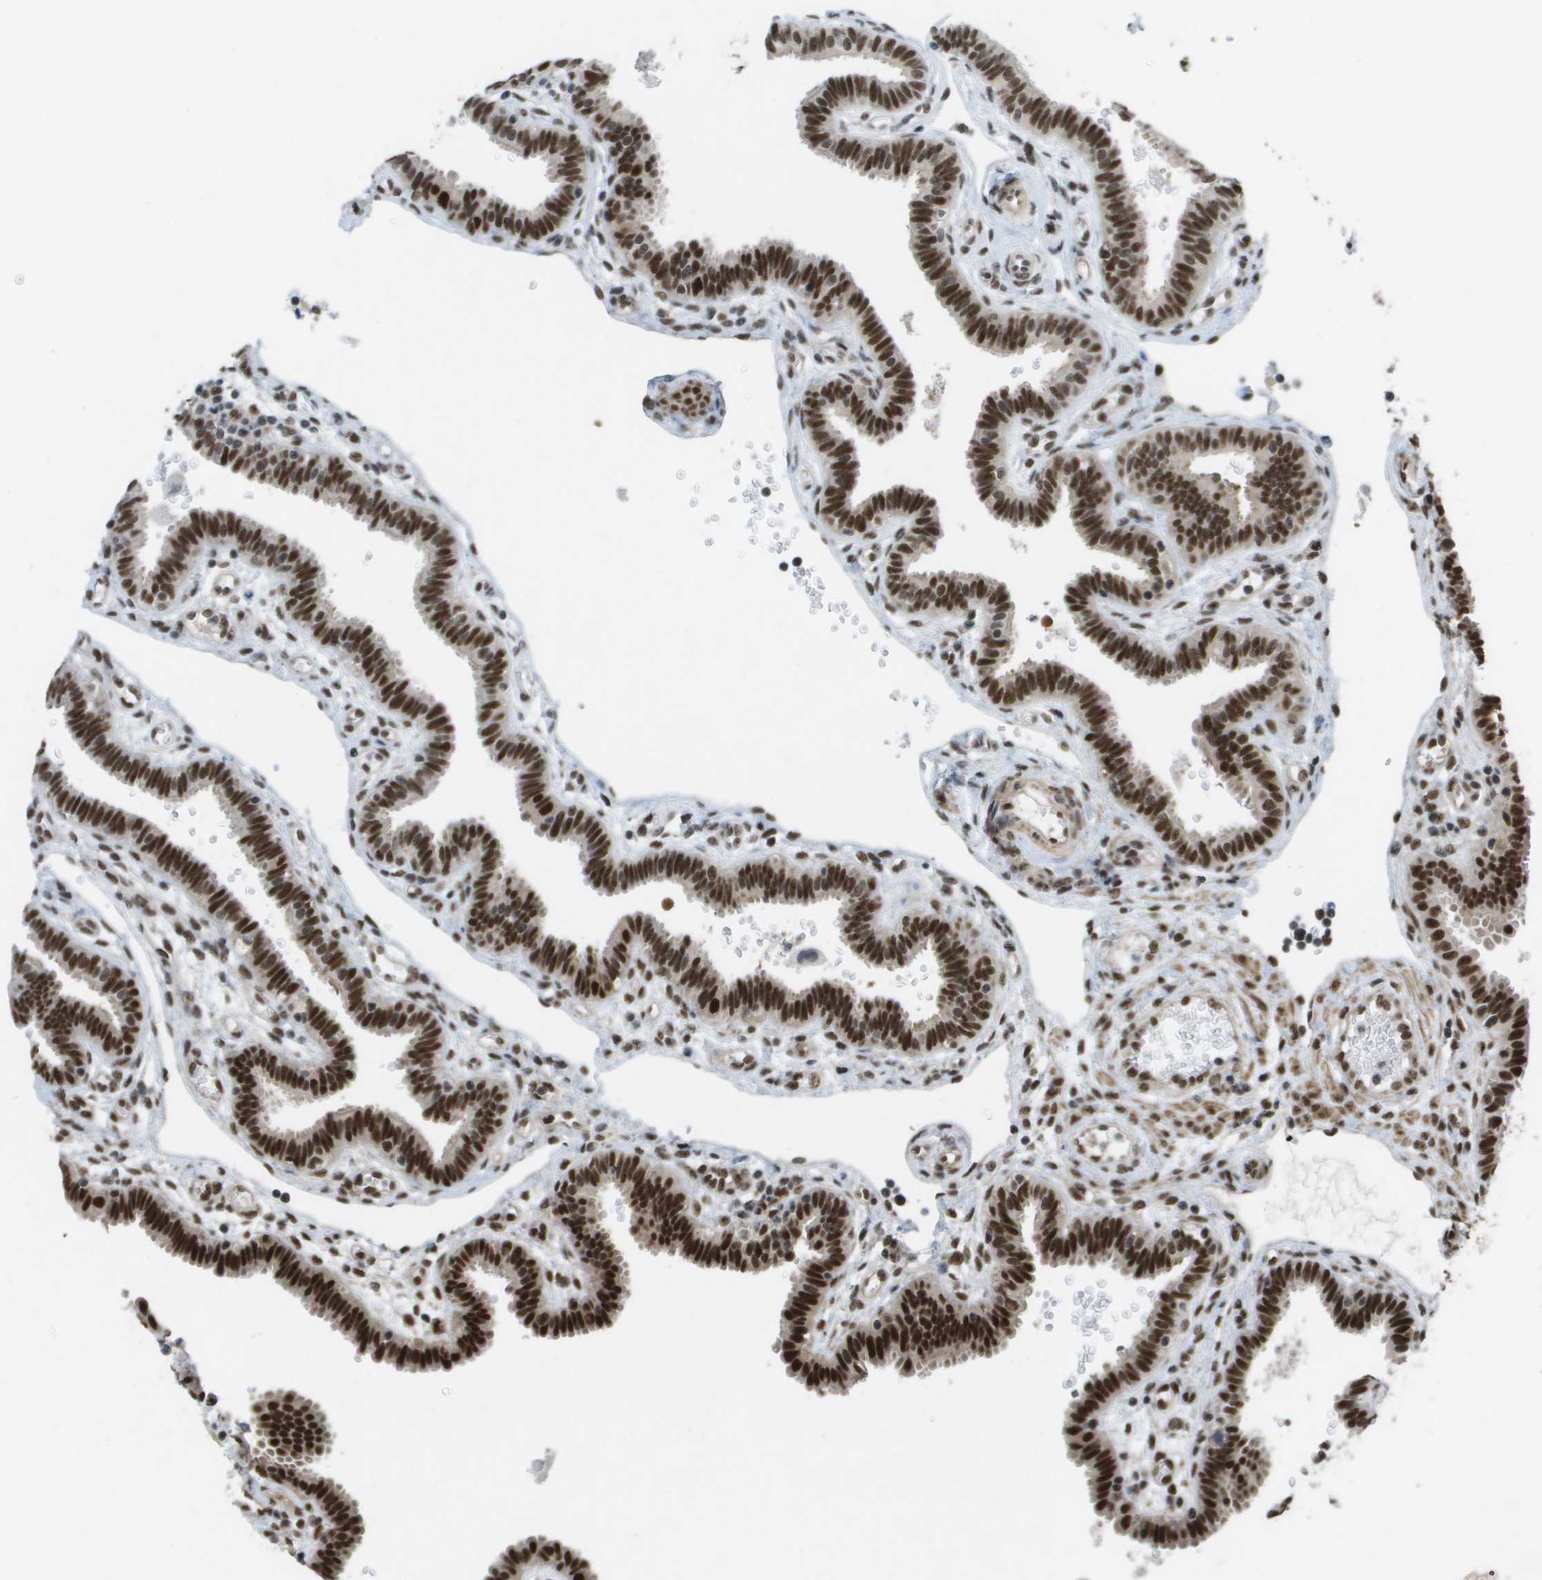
{"staining": {"intensity": "strong", "quantity": ">75%", "location": "nuclear"}, "tissue": "fallopian tube", "cell_type": "Glandular cells", "image_type": "normal", "snomed": [{"axis": "morphology", "description": "Normal tissue, NOS"}, {"axis": "topography", "description": "Fallopian tube"}, {"axis": "topography", "description": "Placenta"}], "caption": "This photomicrograph reveals normal fallopian tube stained with IHC to label a protein in brown. The nuclear of glandular cells show strong positivity for the protein. Nuclei are counter-stained blue.", "gene": "CDT1", "patient": {"sex": "female", "age": 32}}